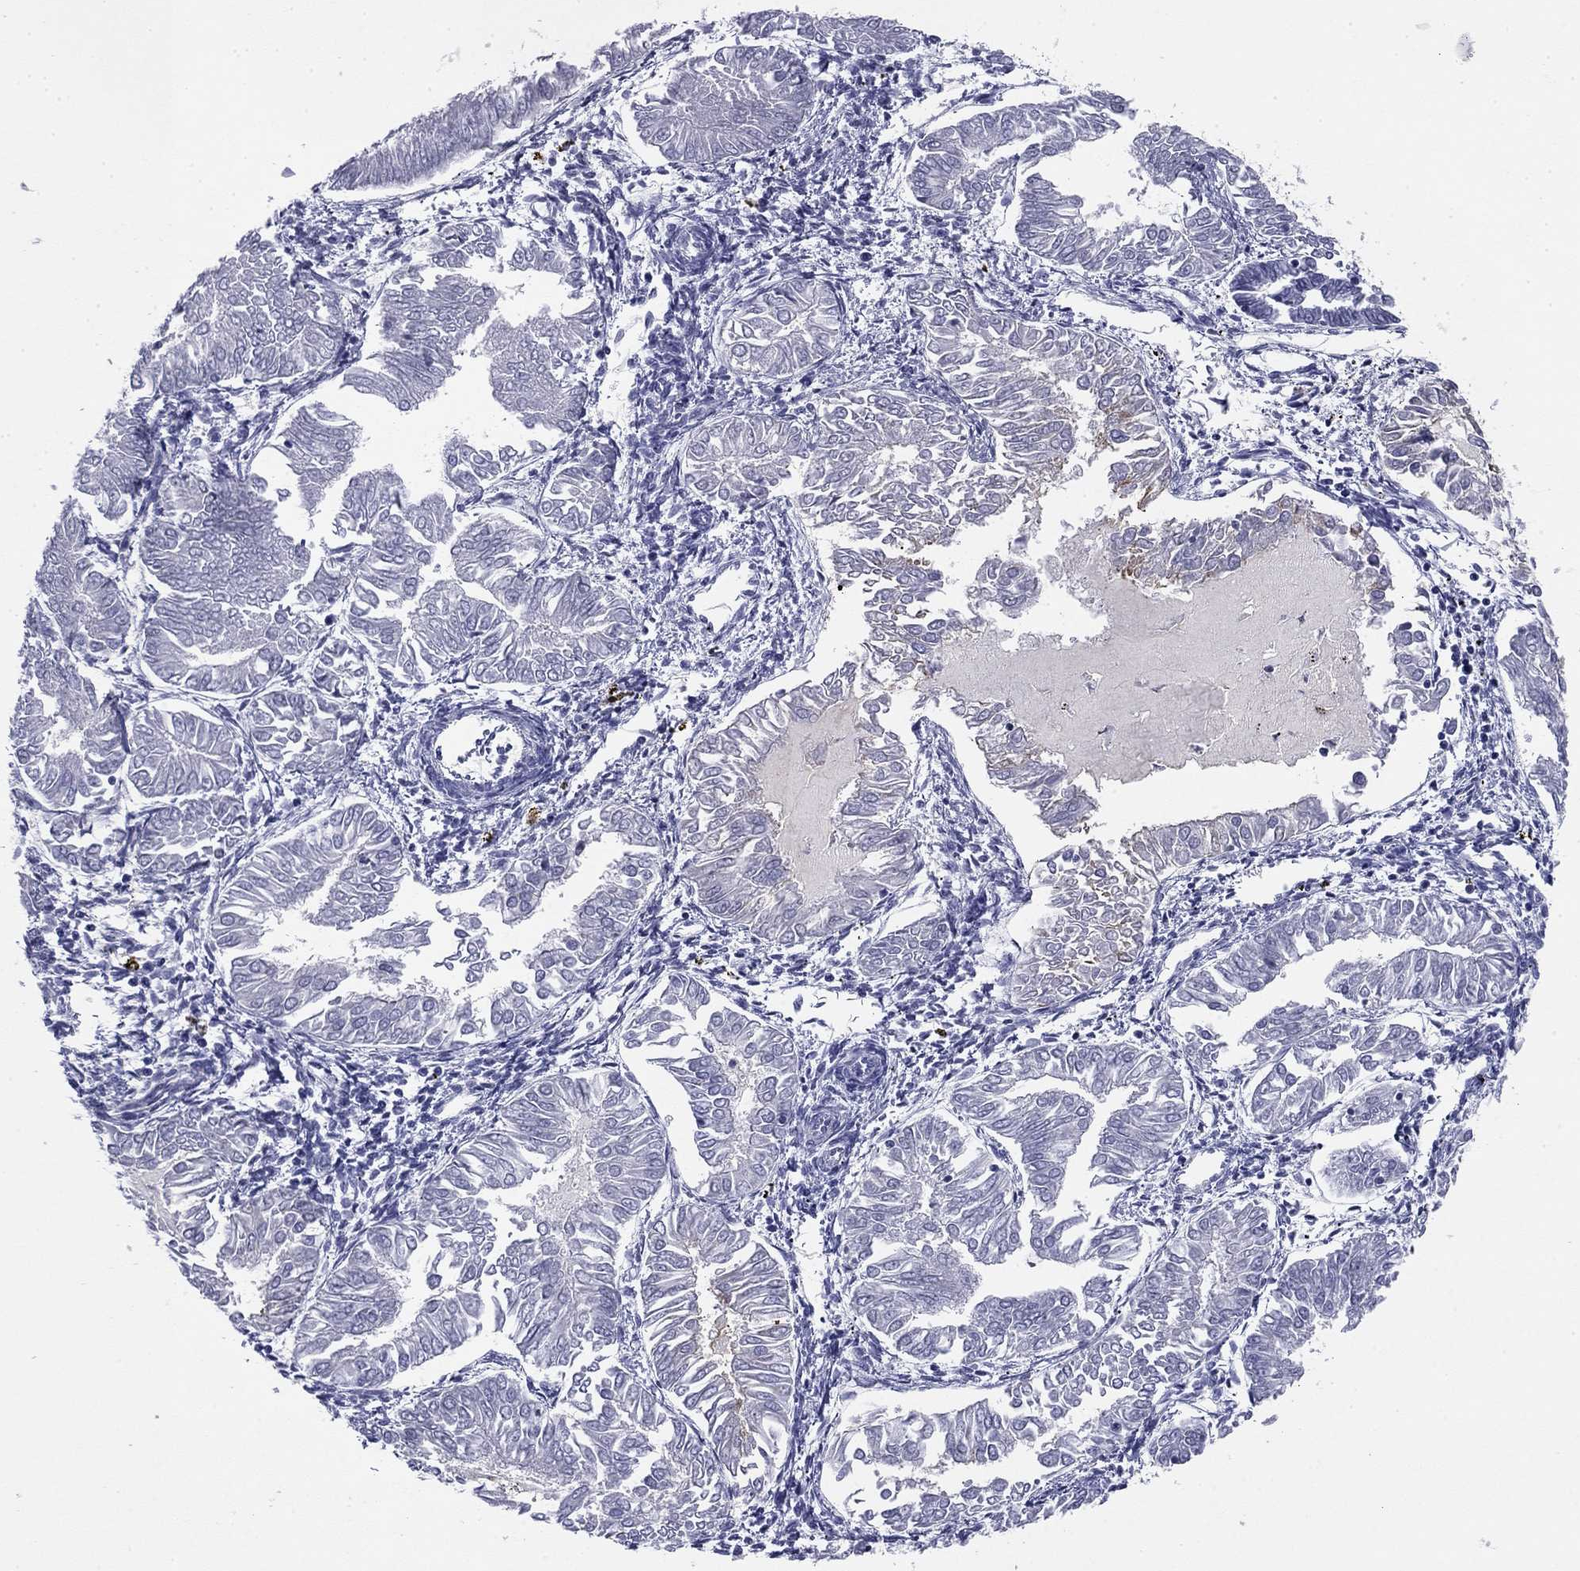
{"staining": {"intensity": "negative", "quantity": "none", "location": "none"}, "tissue": "endometrial cancer", "cell_type": "Tumor cells", "image_type": "cancer", "snomed": [{"axis": "morphology", "description": "Adenocarcinoma, NOS"}, {"axis": "topography", "description": "Endometrium"}], "caption": "The photomicrograph shows no staining of tumor cells in endometrial cancer (adenocarcinoma).", "gene": "ABCC2", "patient": {"sex": "female", "age": 53}}